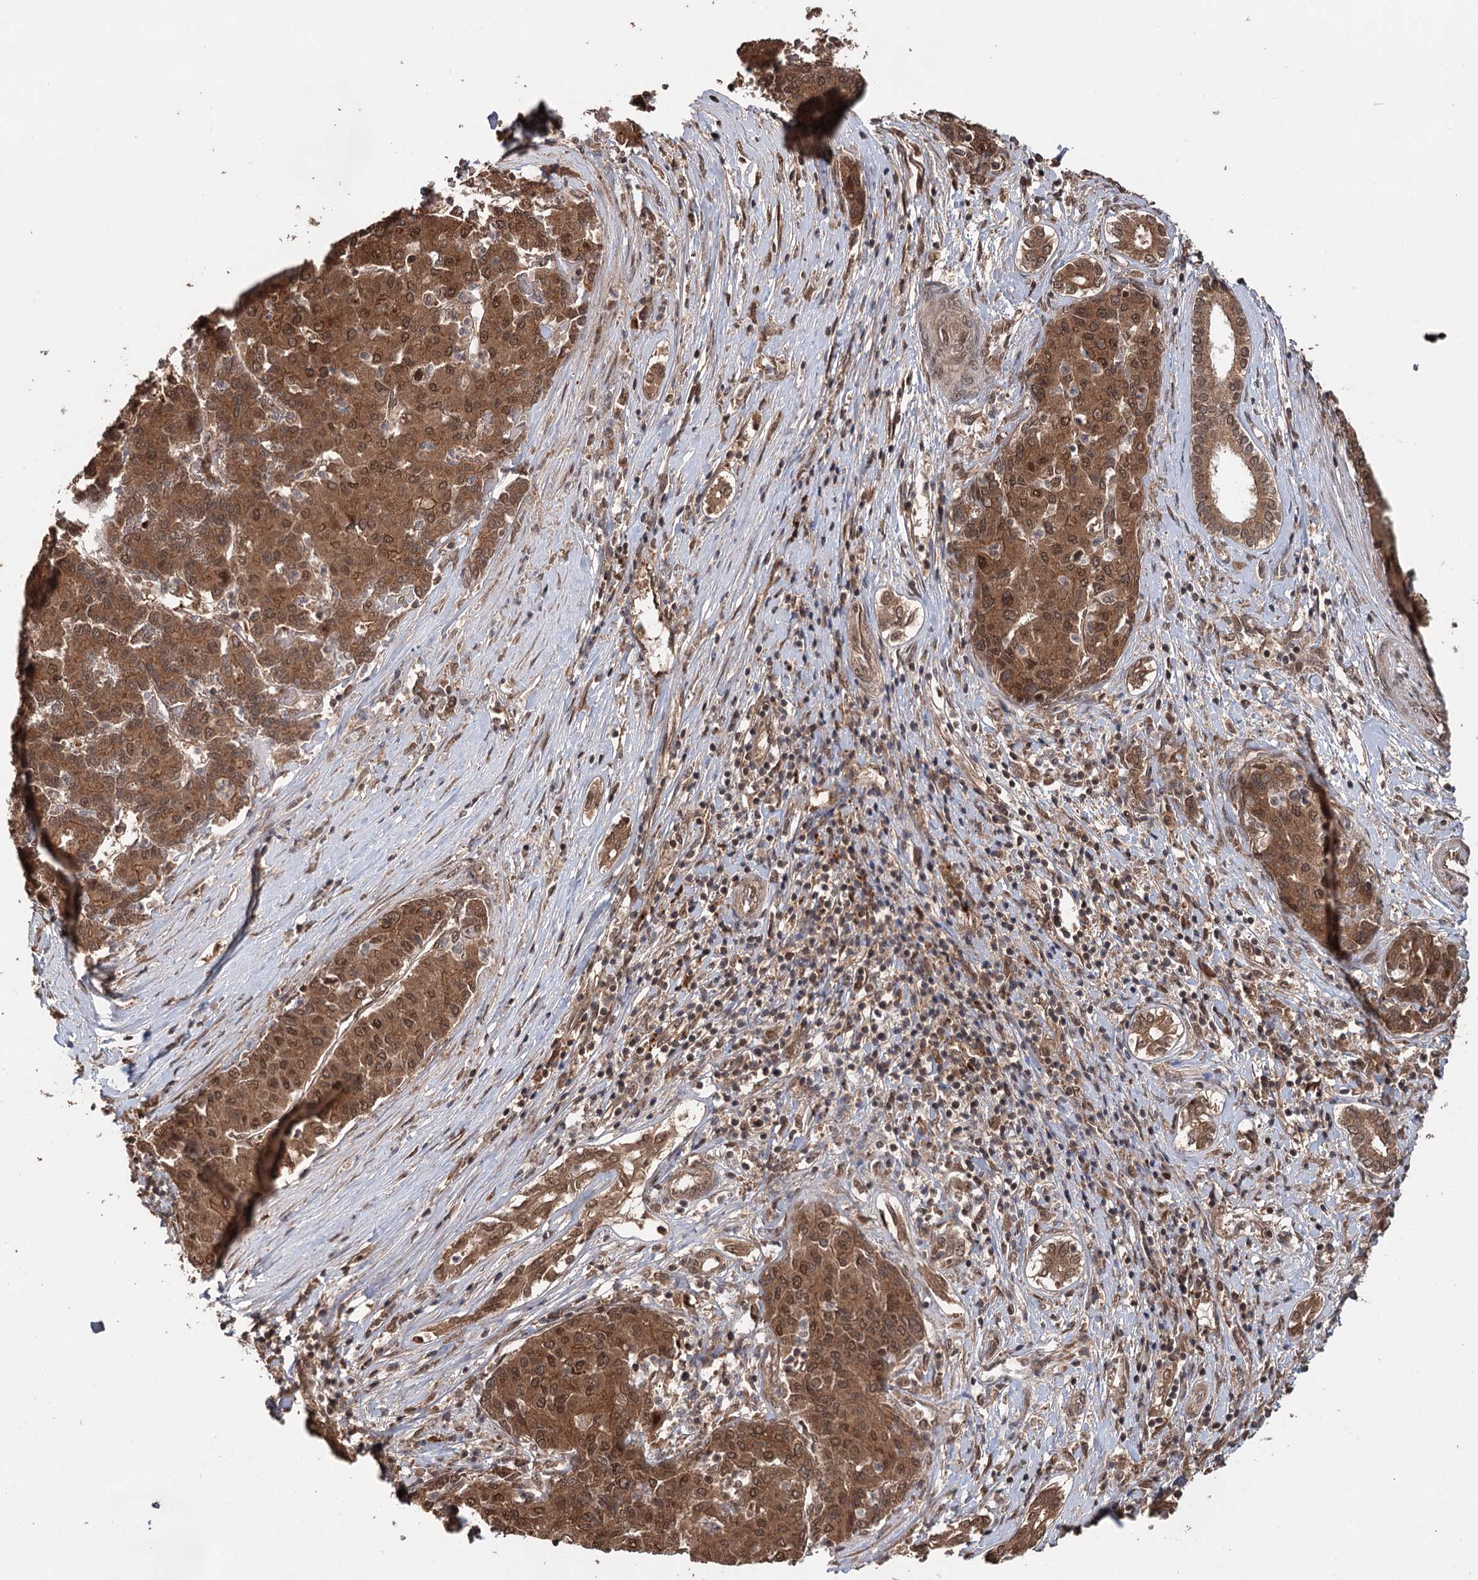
{"staining": {"intensity": "moderate", "quantity": ">75%", "location": "cytoplasmic/membranous,nuclear"}, "tissue": "liver cancer", "cell_type": "Tumor cells", "image_type": "cancer", "snomed": [{"axis": "morphology", "description": "Carcinoma, Hepatocellular, NOS"}, {"axis": "topography", "description": "Liver"}], "caption": "Liver cancer stained with a brown dye displays moderate cytoplasmic/membranous and nuclear positive expression in about >75% of tumor cells.", "gene": "N6AMT1", "patient": {"sex": "male", "age": 65}}